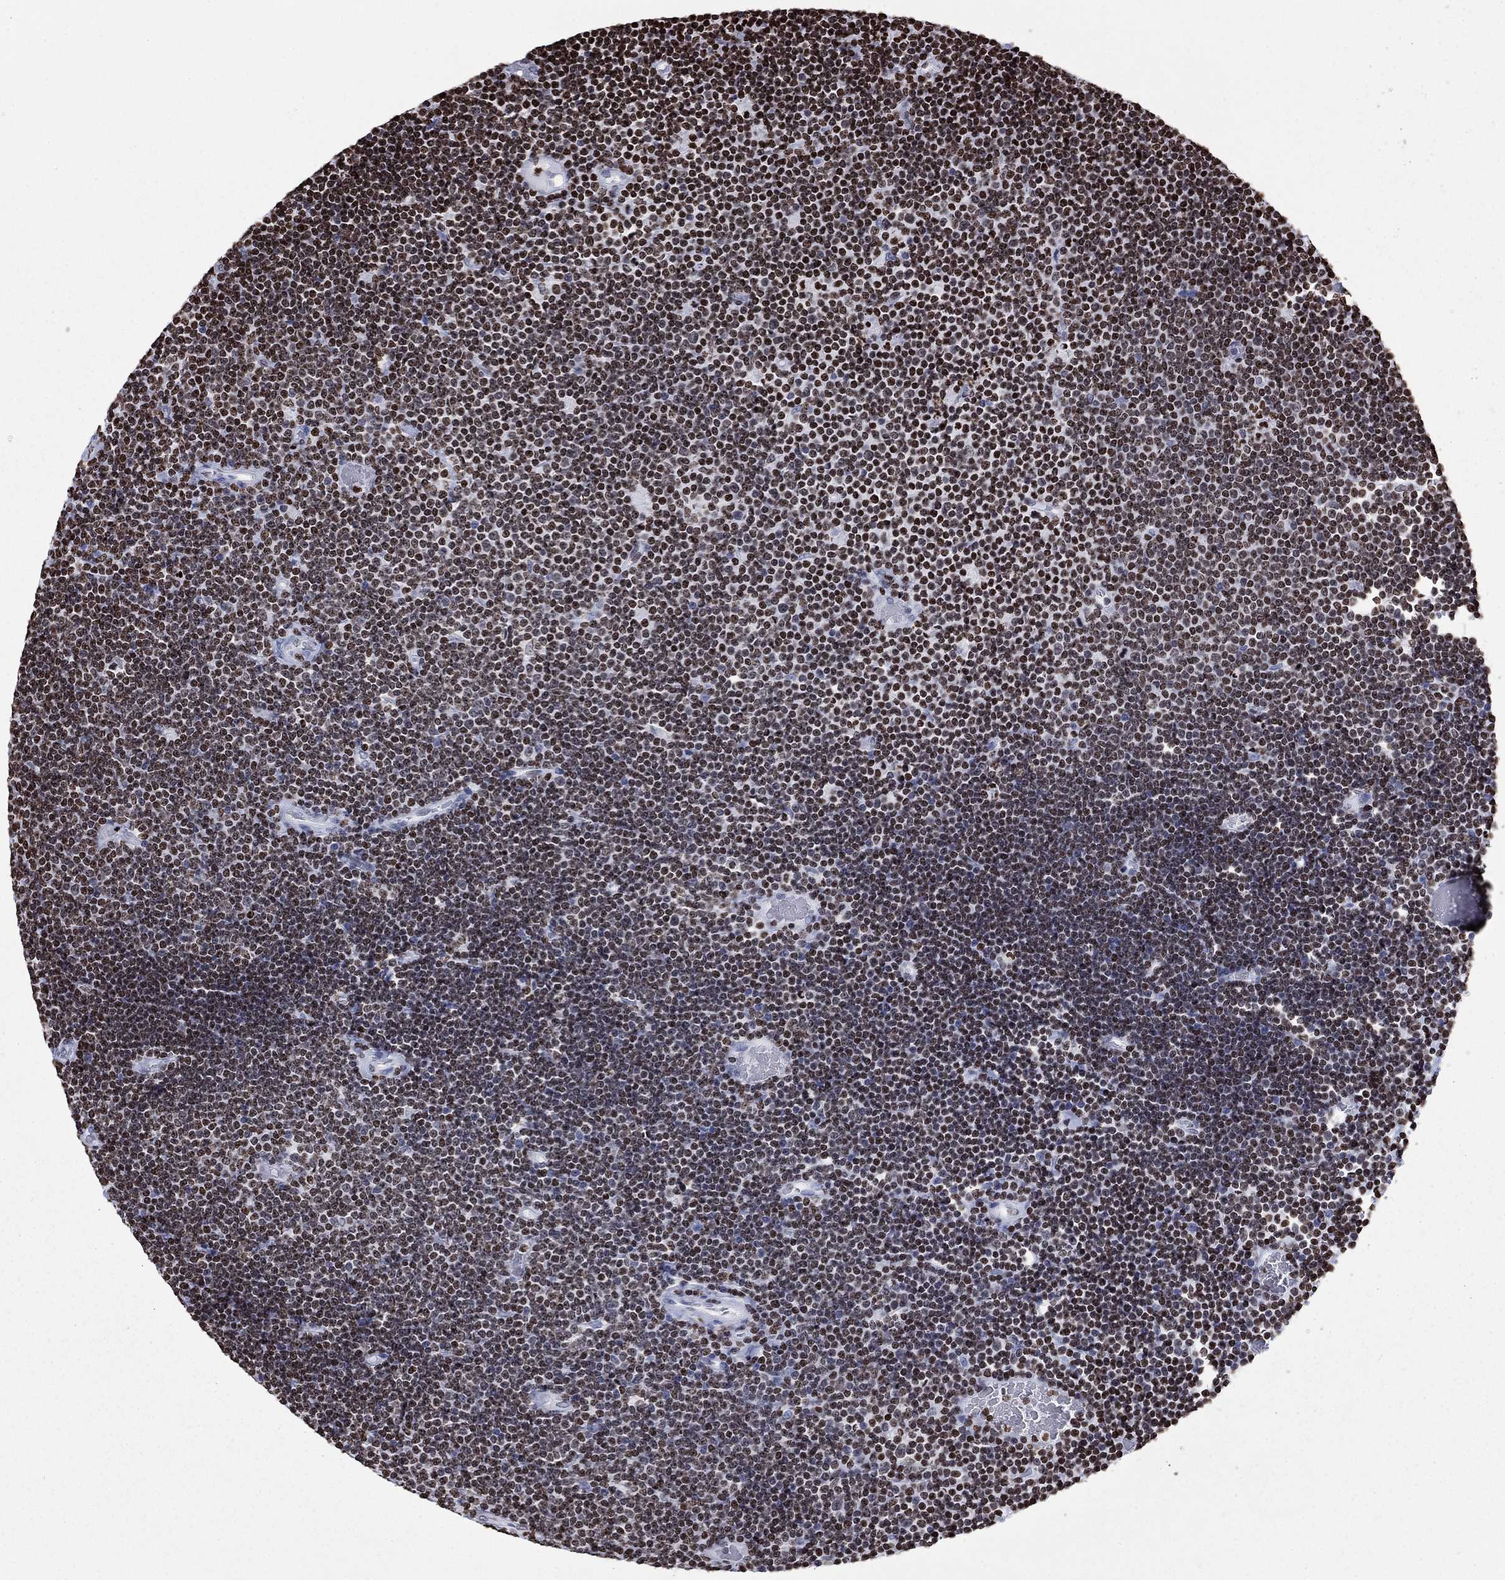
{"staining": {"intensity": "strong", "quantity": "25%-75%", "location": "nuclear"}, "tissue": "lymphoma", "cell_type": "Tumor cells", "image_type": "cancer", "snomed": [{"axis": "morphology", "description": "Malignant lymphoma, non-Hodgkin's type, Low grade"}, {"axis": "topography", "description": "Brain"}], "caption": "Immunohistochemical staining of lymphoma displays strong nuclear protein positivity in about 25%-75% of tumor cells.", "gene": "H1-5", "patient": {"sex": "female", "age": 66}}